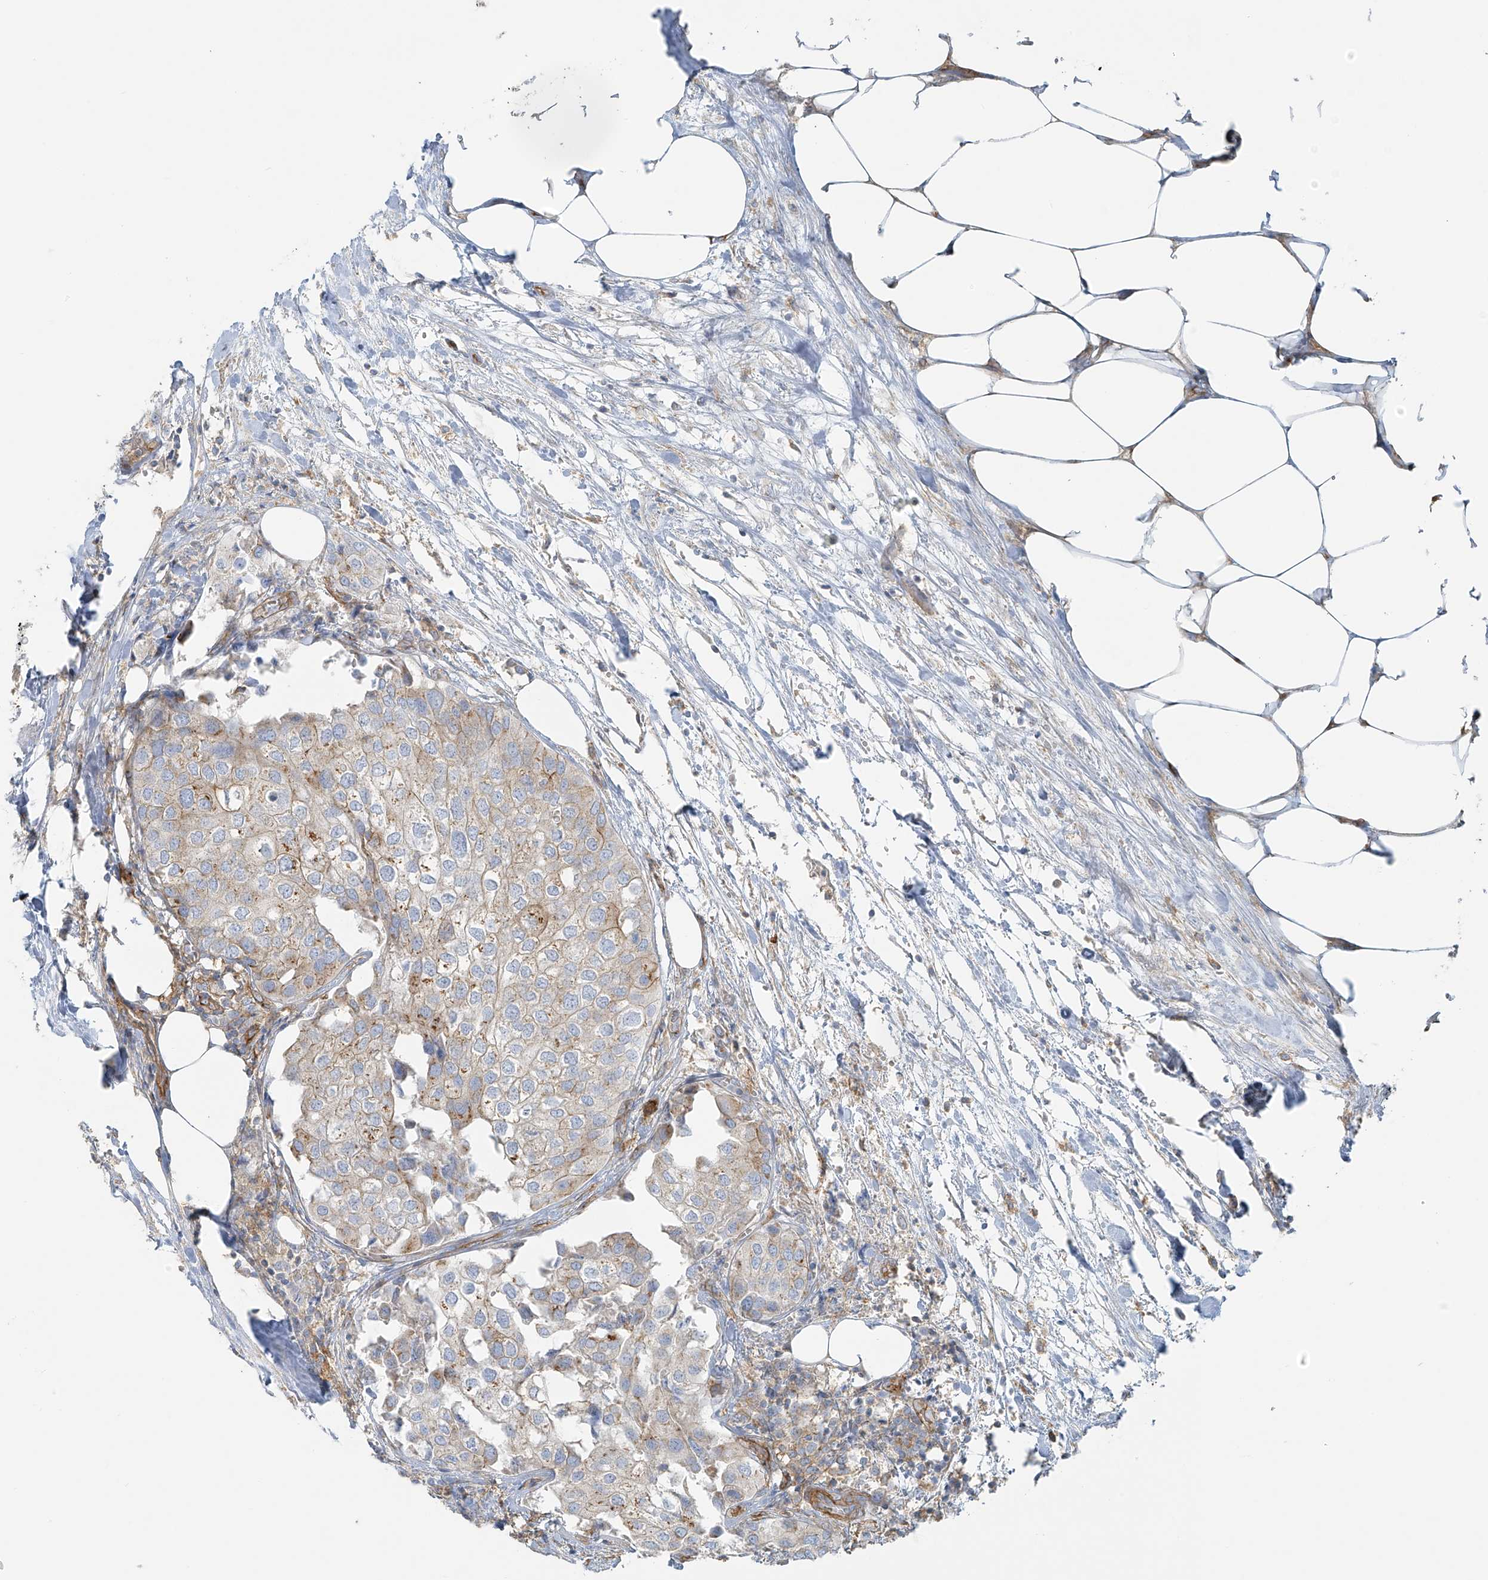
{"staining": {"intensity": "weak", "quantity": "<25%", "location": "cytoplasmic/membranous"}, "tissue": "urothelial cancer", "cell_type": "Tumor cells", "image_type": "cancer", "snomed": [{"axis": "morphology", "description": "Urothelial carcinoma, High grade"}, {"axis": "topography", "description": "Urinary bladder"}], "caption": "Tumor cells show no significant staining in urothelial cancer.", "gene": "VAMP5", "patient": {"sex": "male", "age": 64}}